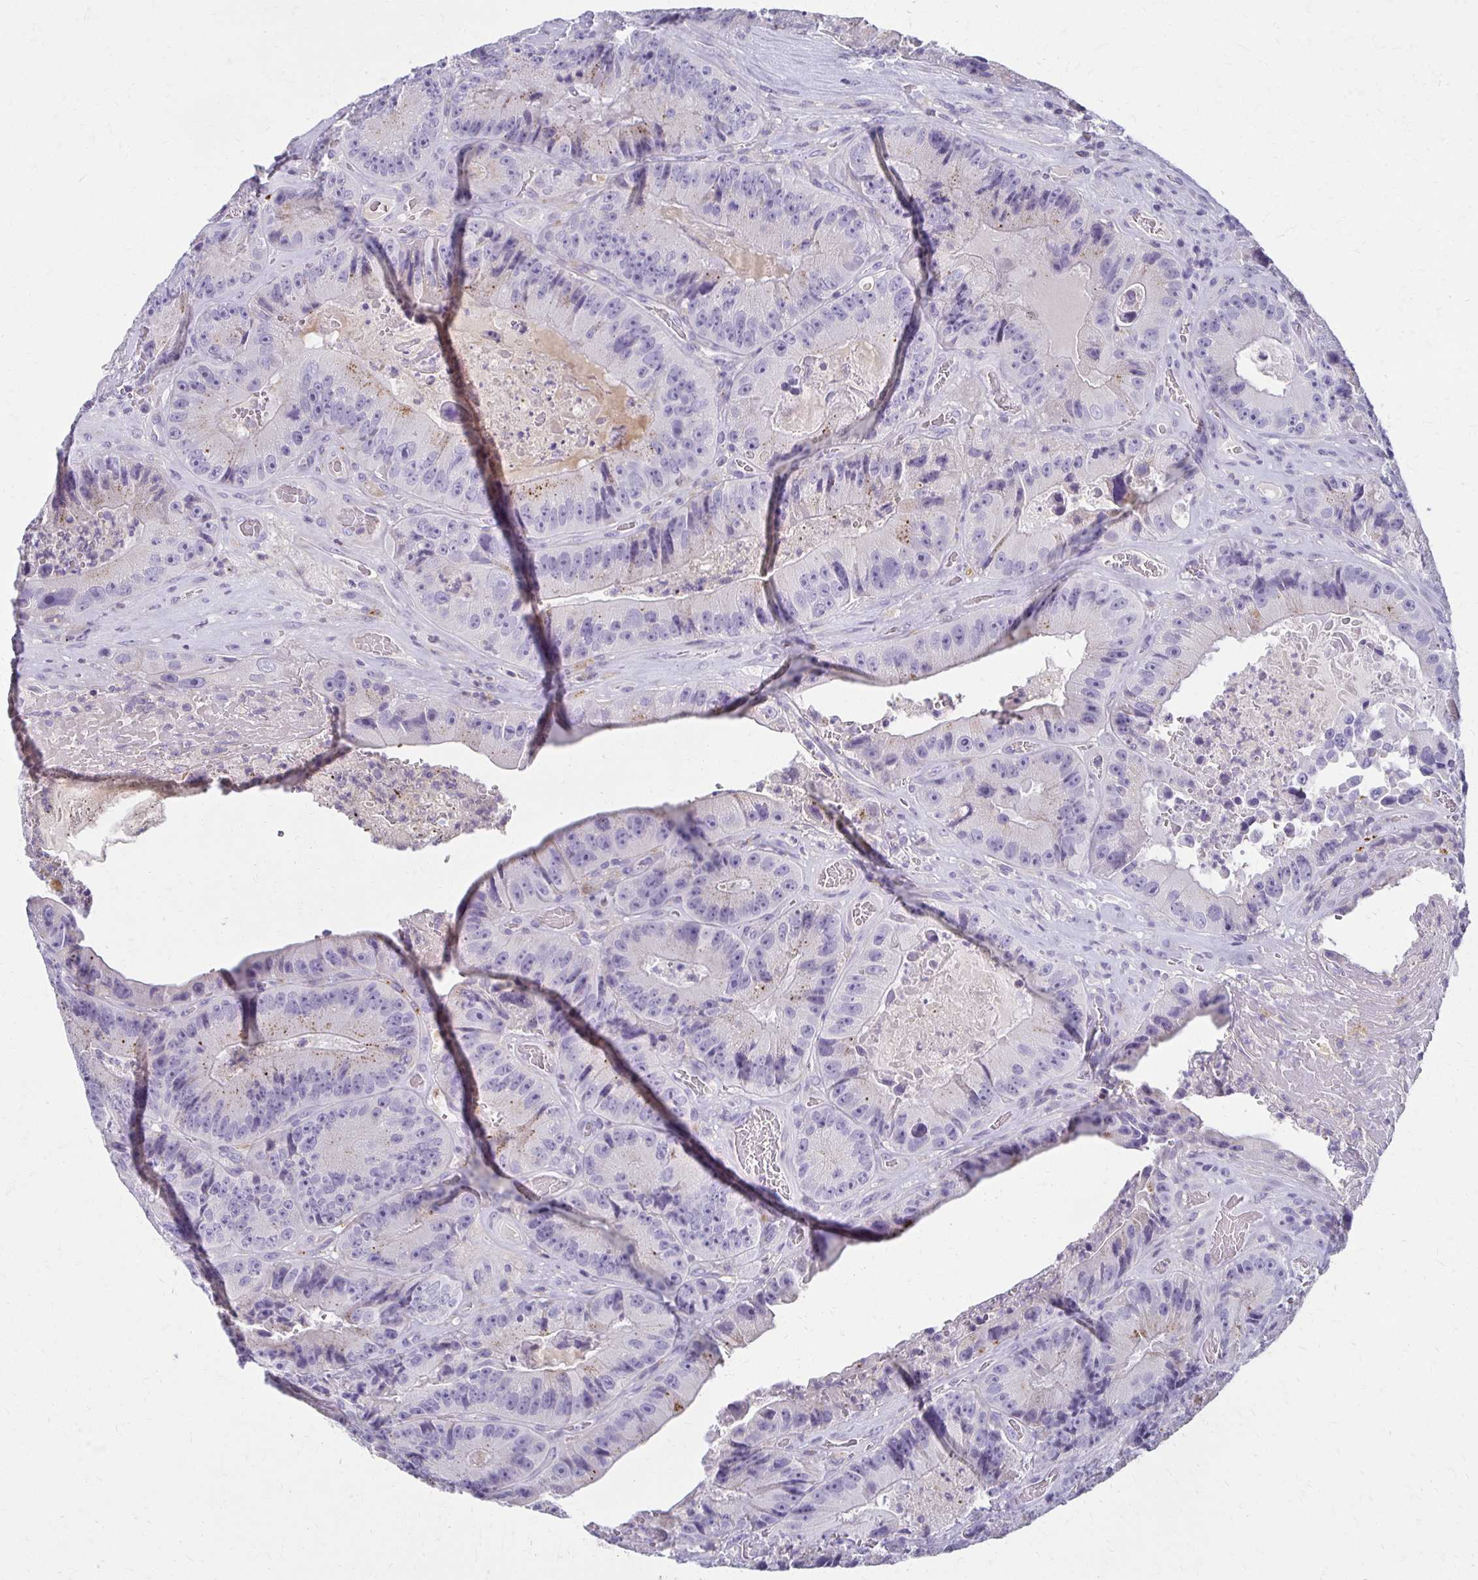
{"staining": {"intensity": "weak", "quantity": "<25%", "location": "cytoplasmic/membranous"}, "tissue": "colorectal cancer", "cell_type": "Tumor cells", "image_type": "cancer", "snomed": [{"axis": "morphology", "description": "Adenocarcinoma, NOS"}, {"axis": "topography", "description": "Colon"}], "caption": "A photomicrograph of adenocarcinoma (colorectal) stained for a protein reveals no brown staining in tumor cells.", "gene": "BBS12", "patient": {"sex": "female", "age": 86}}